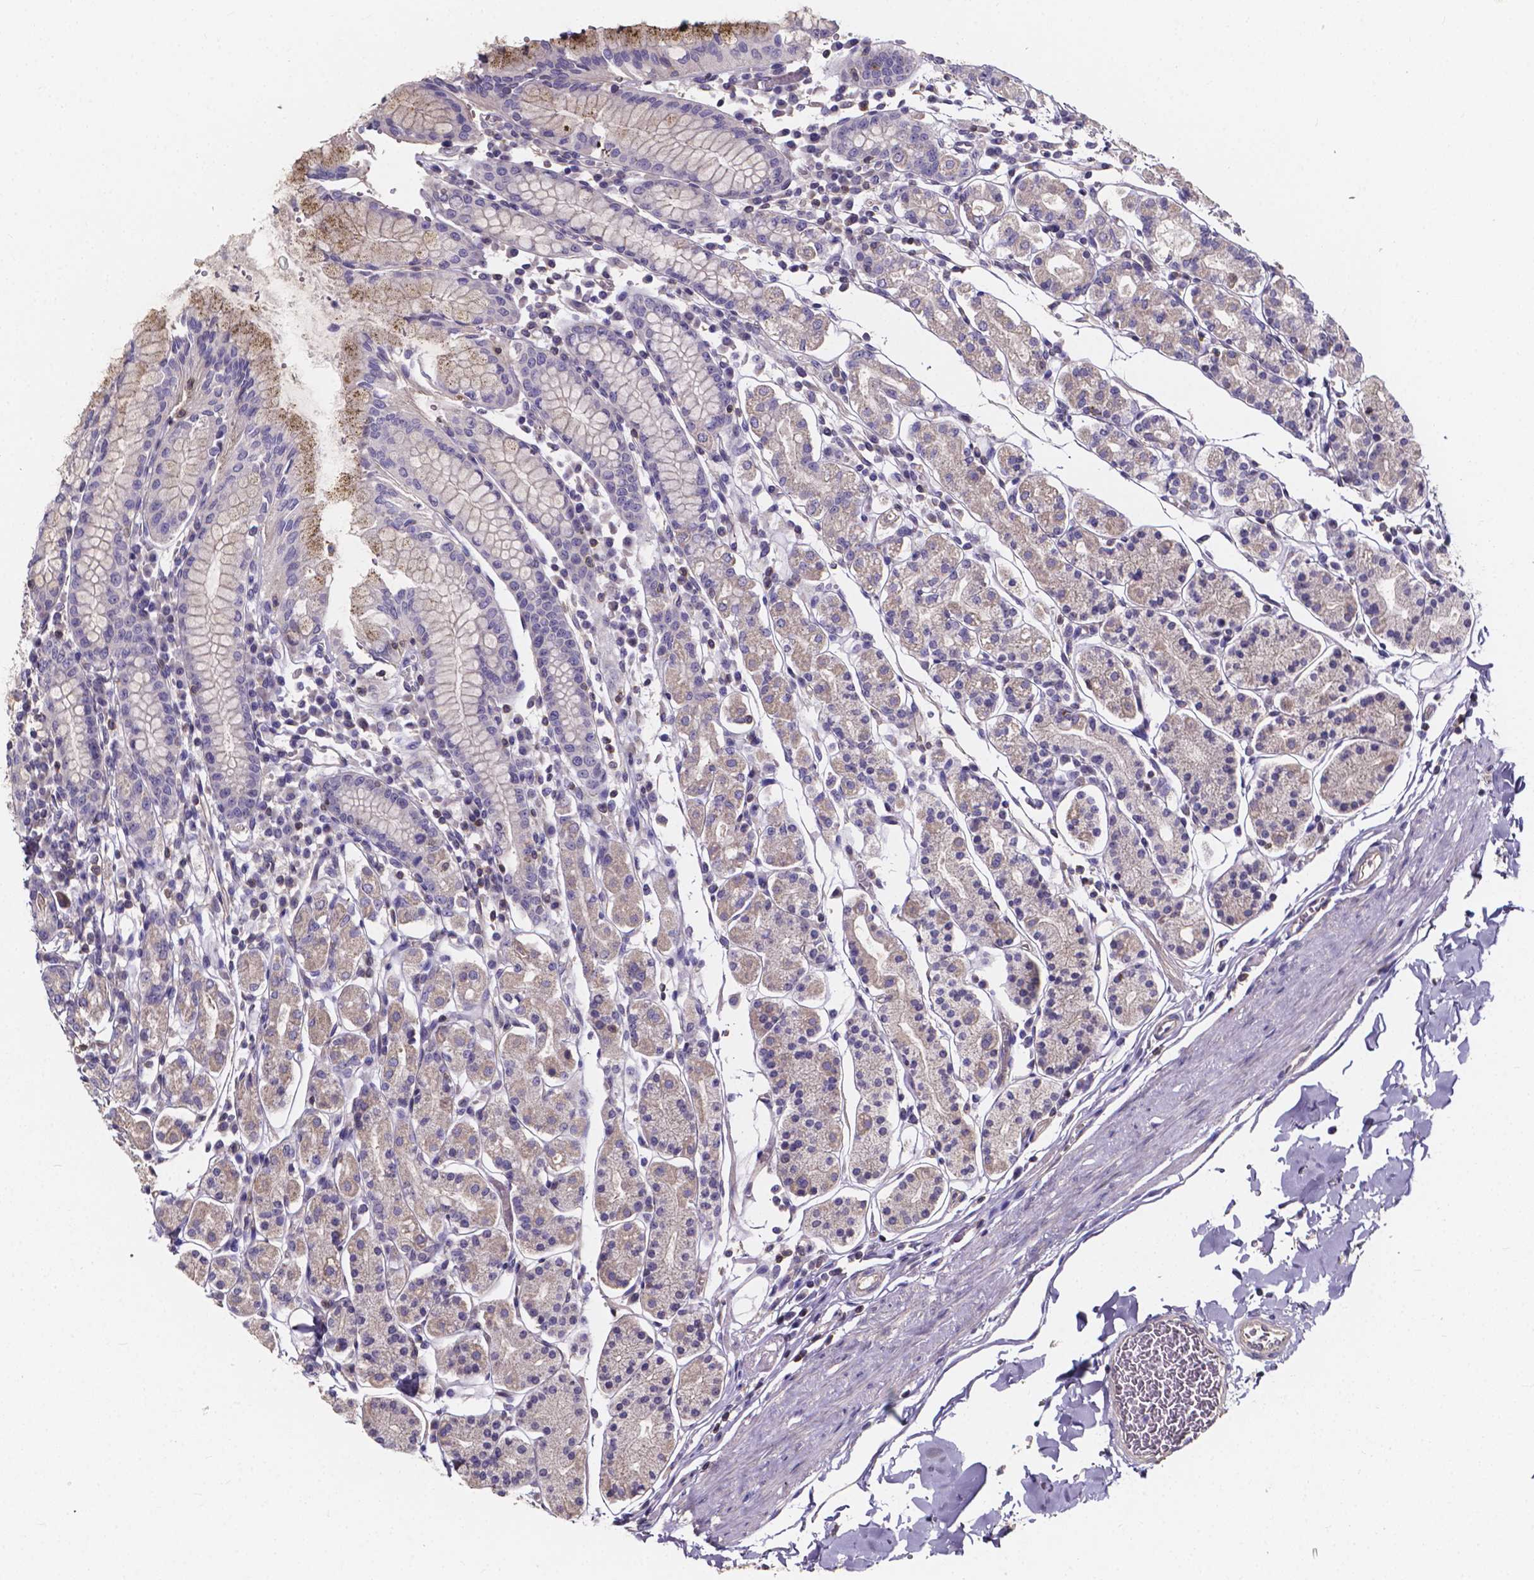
{"staining": {"intensity": "moderate", "quantity": "25%-75%", "location": "cytoplasmic/membranous"}, "tissue": "stomach", "cell_type": "Glandular cells", "image_type": "normal", "snomed": [{"axis": "morphology", "description": "Normal tissue, NOS"}, {"axis": "topography", "description": "Stomach, upper"}, {"axis": "topography", "description": "Stomach"}], "caption": "The image exhibits immunohistochemical staining of benign stomach. There is moderate cytoplasmic/membranous expression is identified in about 25%-75% of glandular cells. Nuclei are stained in blue.", "gene": "THEMIS", "patient": {"sex": "male", "age": 62}}